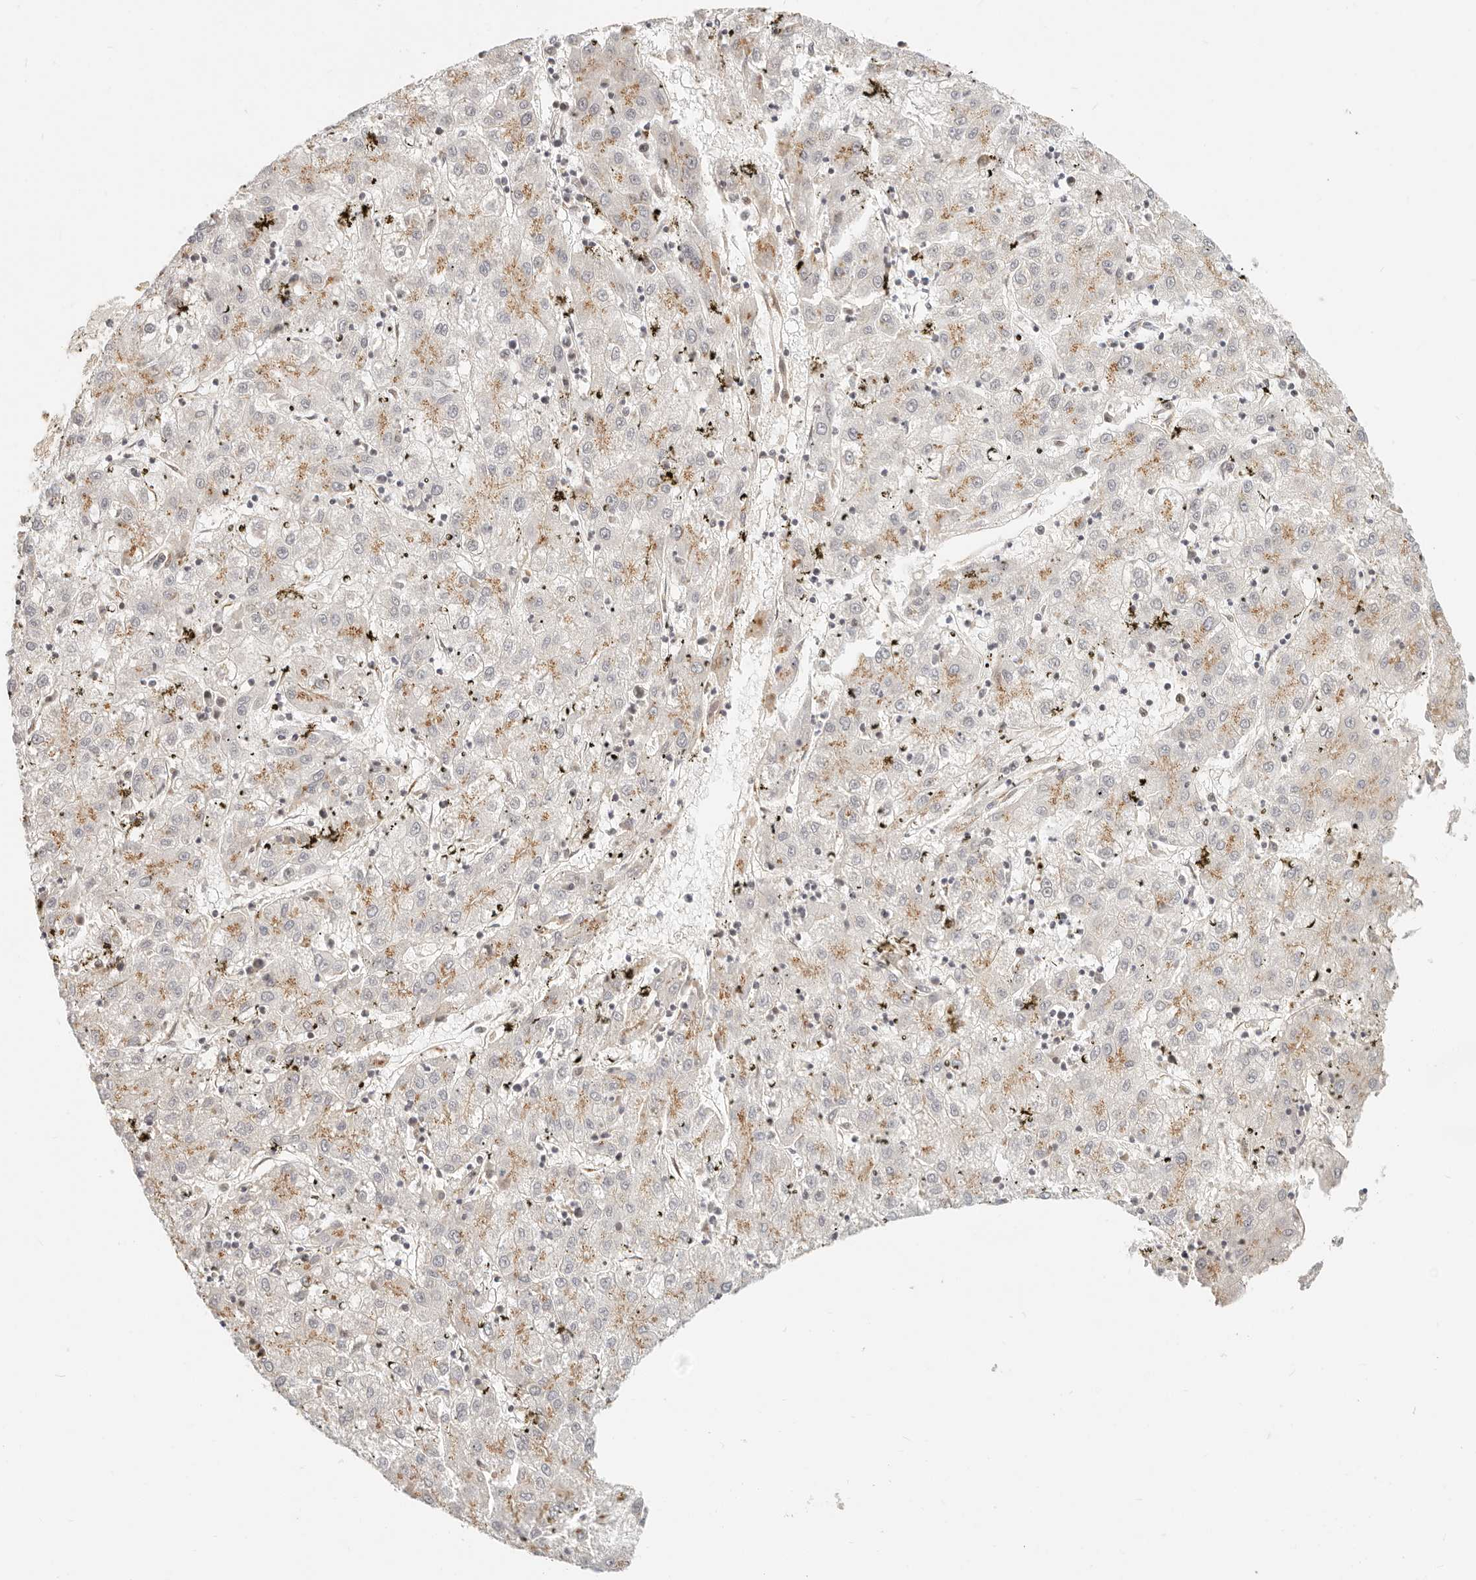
{"staining": {"intensity": "moderate", "quantity": "25%-75%", "location": "cytoplasmic/membranous"}, "tissue": "liver cancer", "cell_type": "Tumor cells", "image_type": "cancer", "snomed": [{"axis": "morphology", "description": "Carcinoma, Hepatocellular, NOS"}, {"axis": "topography", "description": "Liver"}], "caption": "Hepatocellular carcinoma (liver) tissue exhibits moderate cytoplasmic/membranous expression in approximately 25%-75% of tumor cells The protein of interest is stained brown, and the nuclei are stained in blue (DAB (3,3'-diaminobenzidine) IHC with brightfield microscopy, high magnification).", "gene": "FAM20B", "patient": {"sex": "male", "age": 72}}